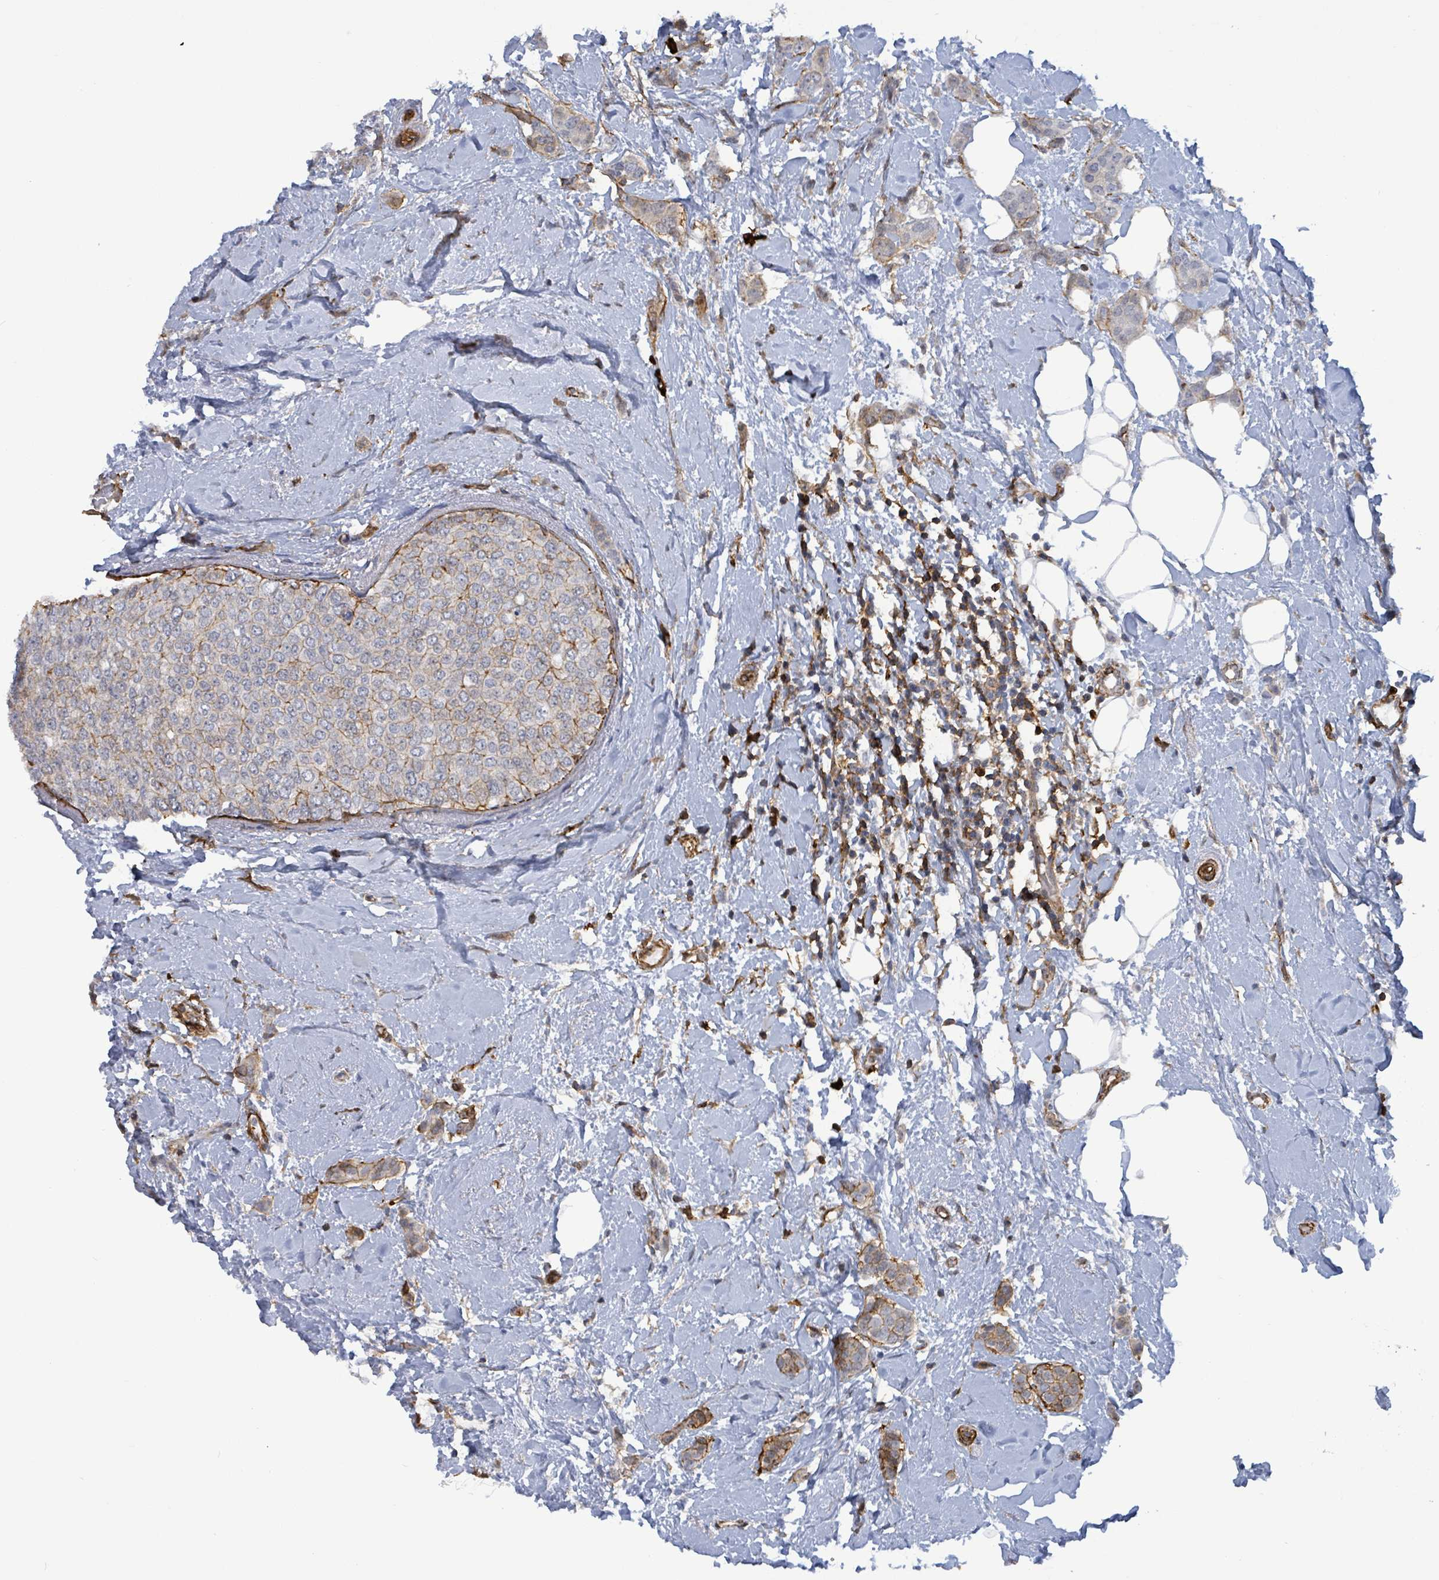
{"staining": {"intensity": "moderate", "quantity": "25%-75%", "location": "cytoplasmic/membranous"}, "tissue": "breast cancer", "cell_type": "Tumor cells", "image_type": "cancer", "snomed": [{"axis": "morphology", "description": "Duct carcinoma"}, {"axis": "topography", "description": "Breast"}], "caption": "The immunohistochemical stain labels moderate cytoplasmic/membranous positivity in tumor cells of breast infiltrating ductal carcinoma tissue.", "gene": "PRKRIP1", "patient": {"sex": "female", "age": 72}}